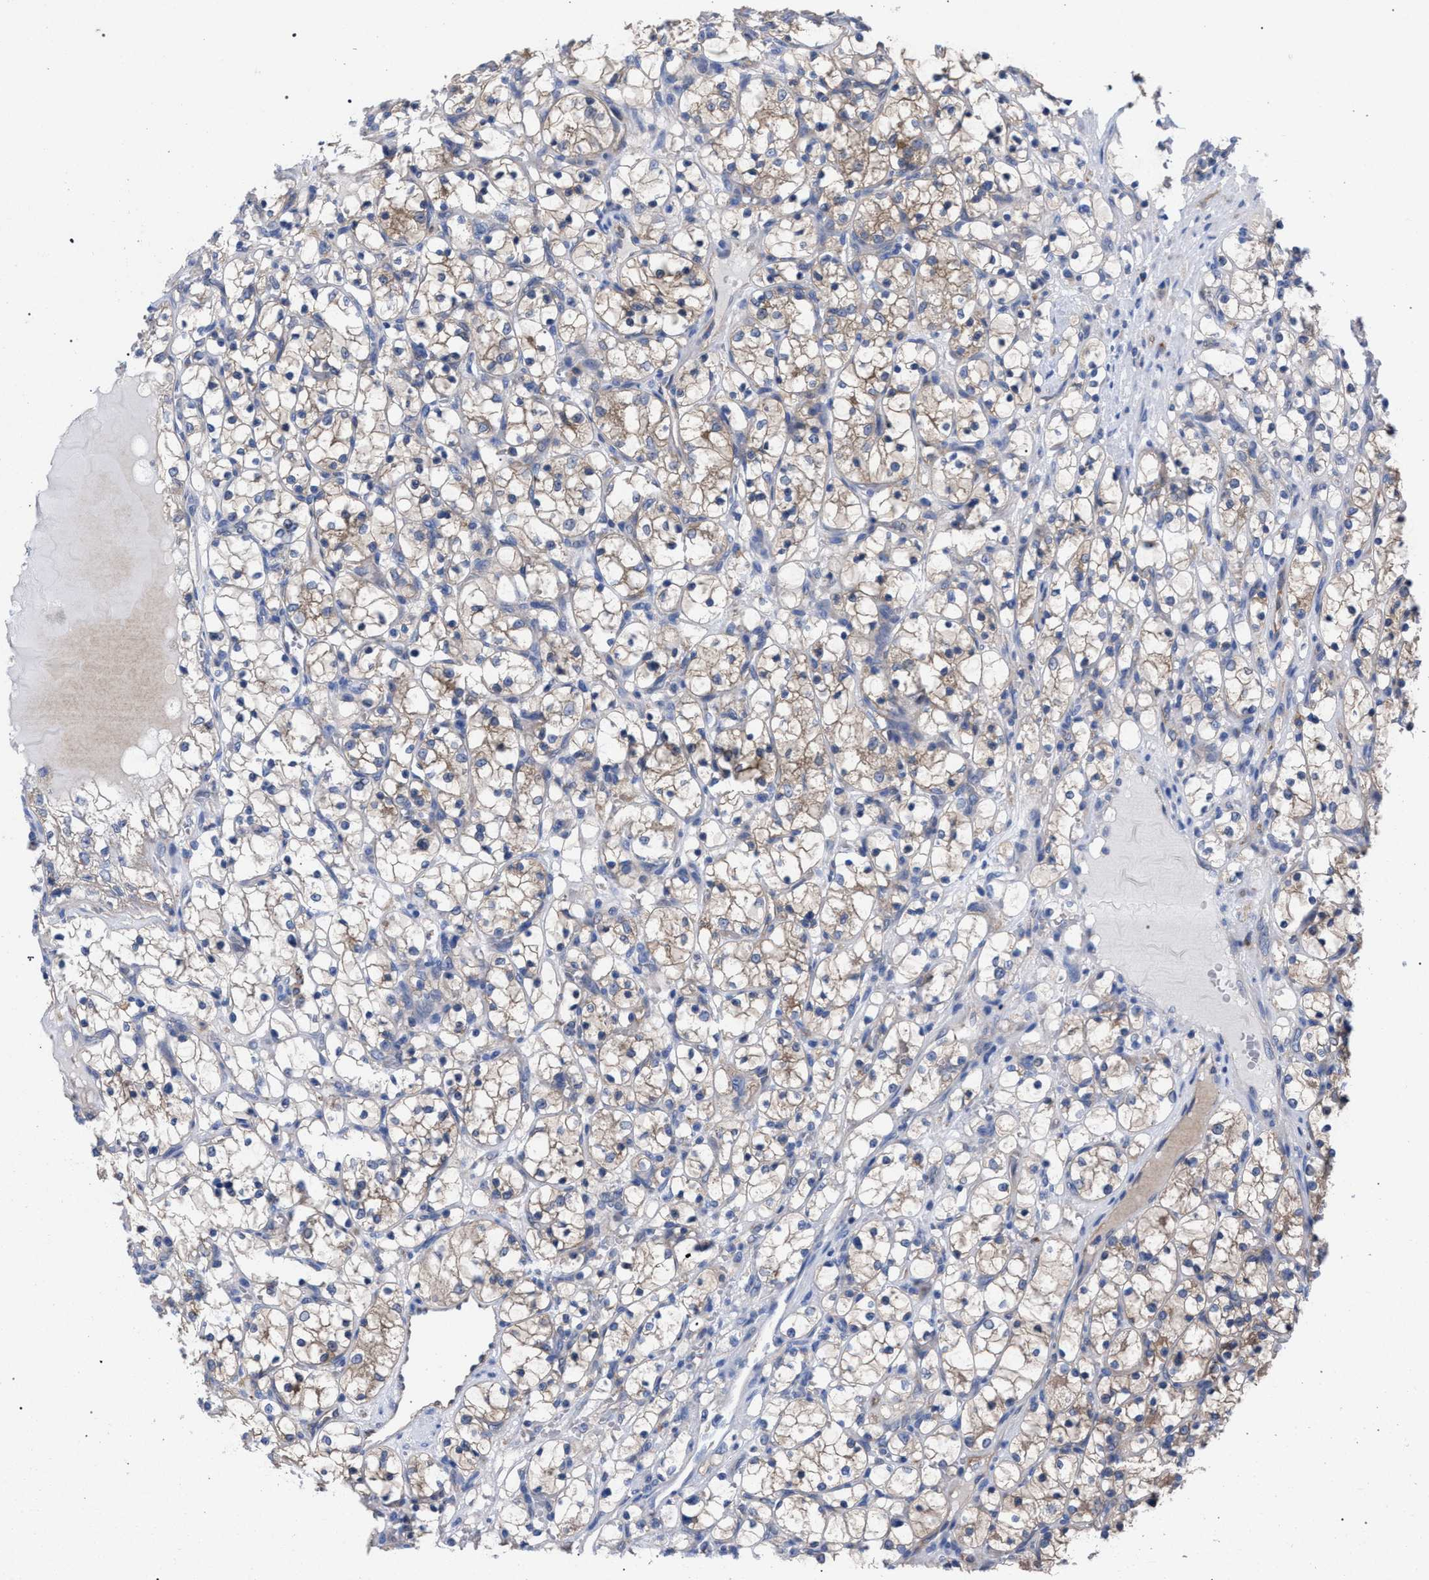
{"staining": {"intensity": "weak", "quantity": ">75%", "location": "cytoplasmic/membranous"}, "tissue": "renal cancer", "cell_type": "Tumor cells", "image_type": "cancer", "snomed": [{"axis": "morphology", "description": "Adenocarcinoma, NOS"}, {"axis": "topography", "description": "Kidney"}], "caption": "Renal cancer (adenocarcinoma) was stained to show a protein in brown. There is low levels of weak cytoplasmic/membranous expression in approximately >75% of tumor cells.", "gene": "GMPR", "patient": {"sex": "female", "age": 69}}